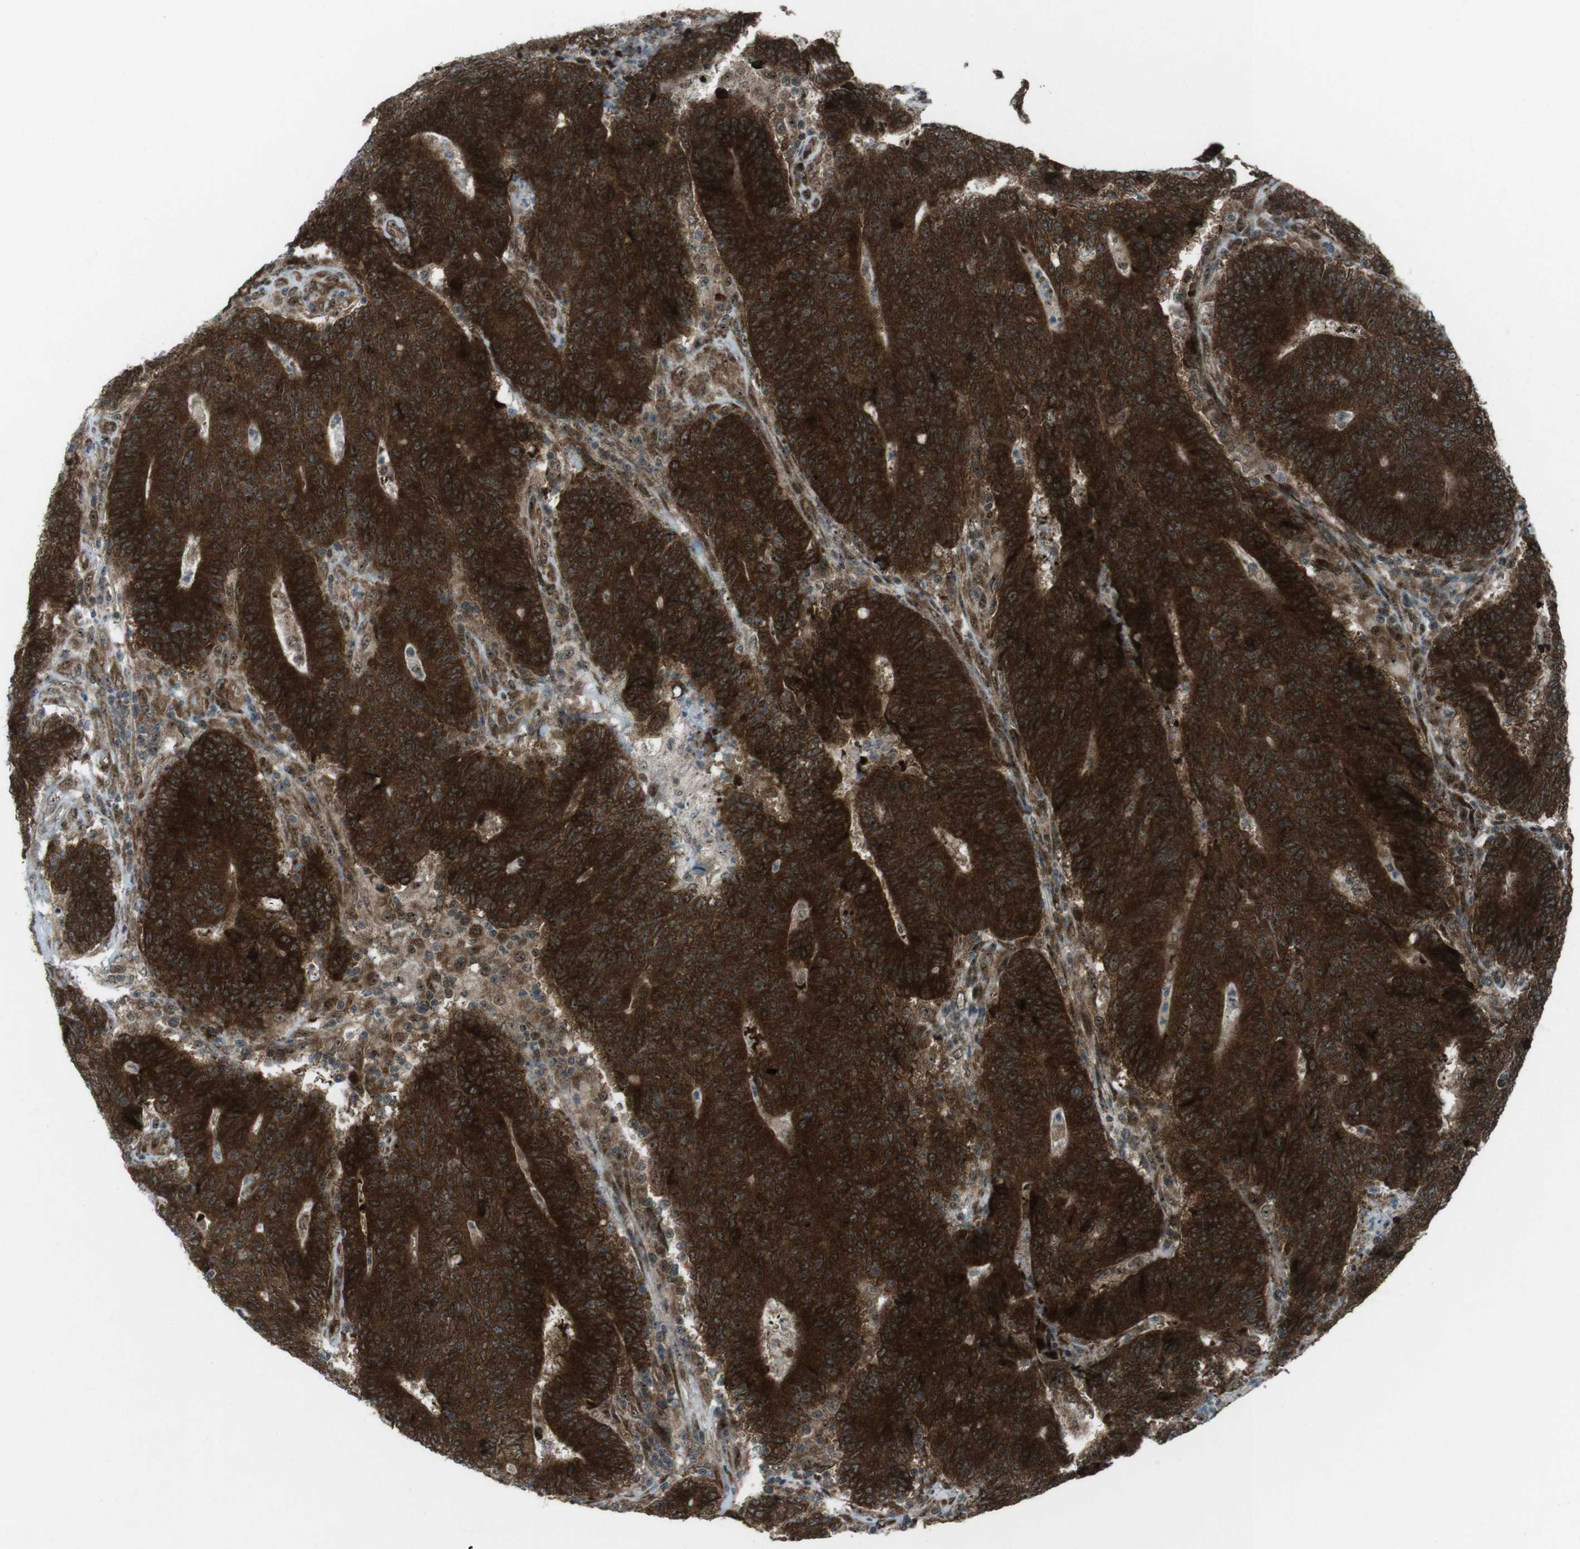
{"staining": {"intensity": "strong", "quantity": ">75%", "location": "cytoplasmic/membranous,nuclear"}, "tissue": "colorectal cancer", "cell_type": "Tumor cells", "image_type": "cancer", "snomed": [{"axis": "morphology", "description": "Normal tissue, NOS"}, {"axis": "morphology", "description": "Adenocarcinoma, NOS"}, {"axis": "topography", "description": "Colon"}], "caption": "This is a micrograph of immunohistochemistry staining of colorectal adenocarcinoma, which shows strong positivity in the cytoplasmic/membranous and nuclear of tumor cells.", "gene": "CSNK1D", "patient": {"sex": "female", "age": 75}}